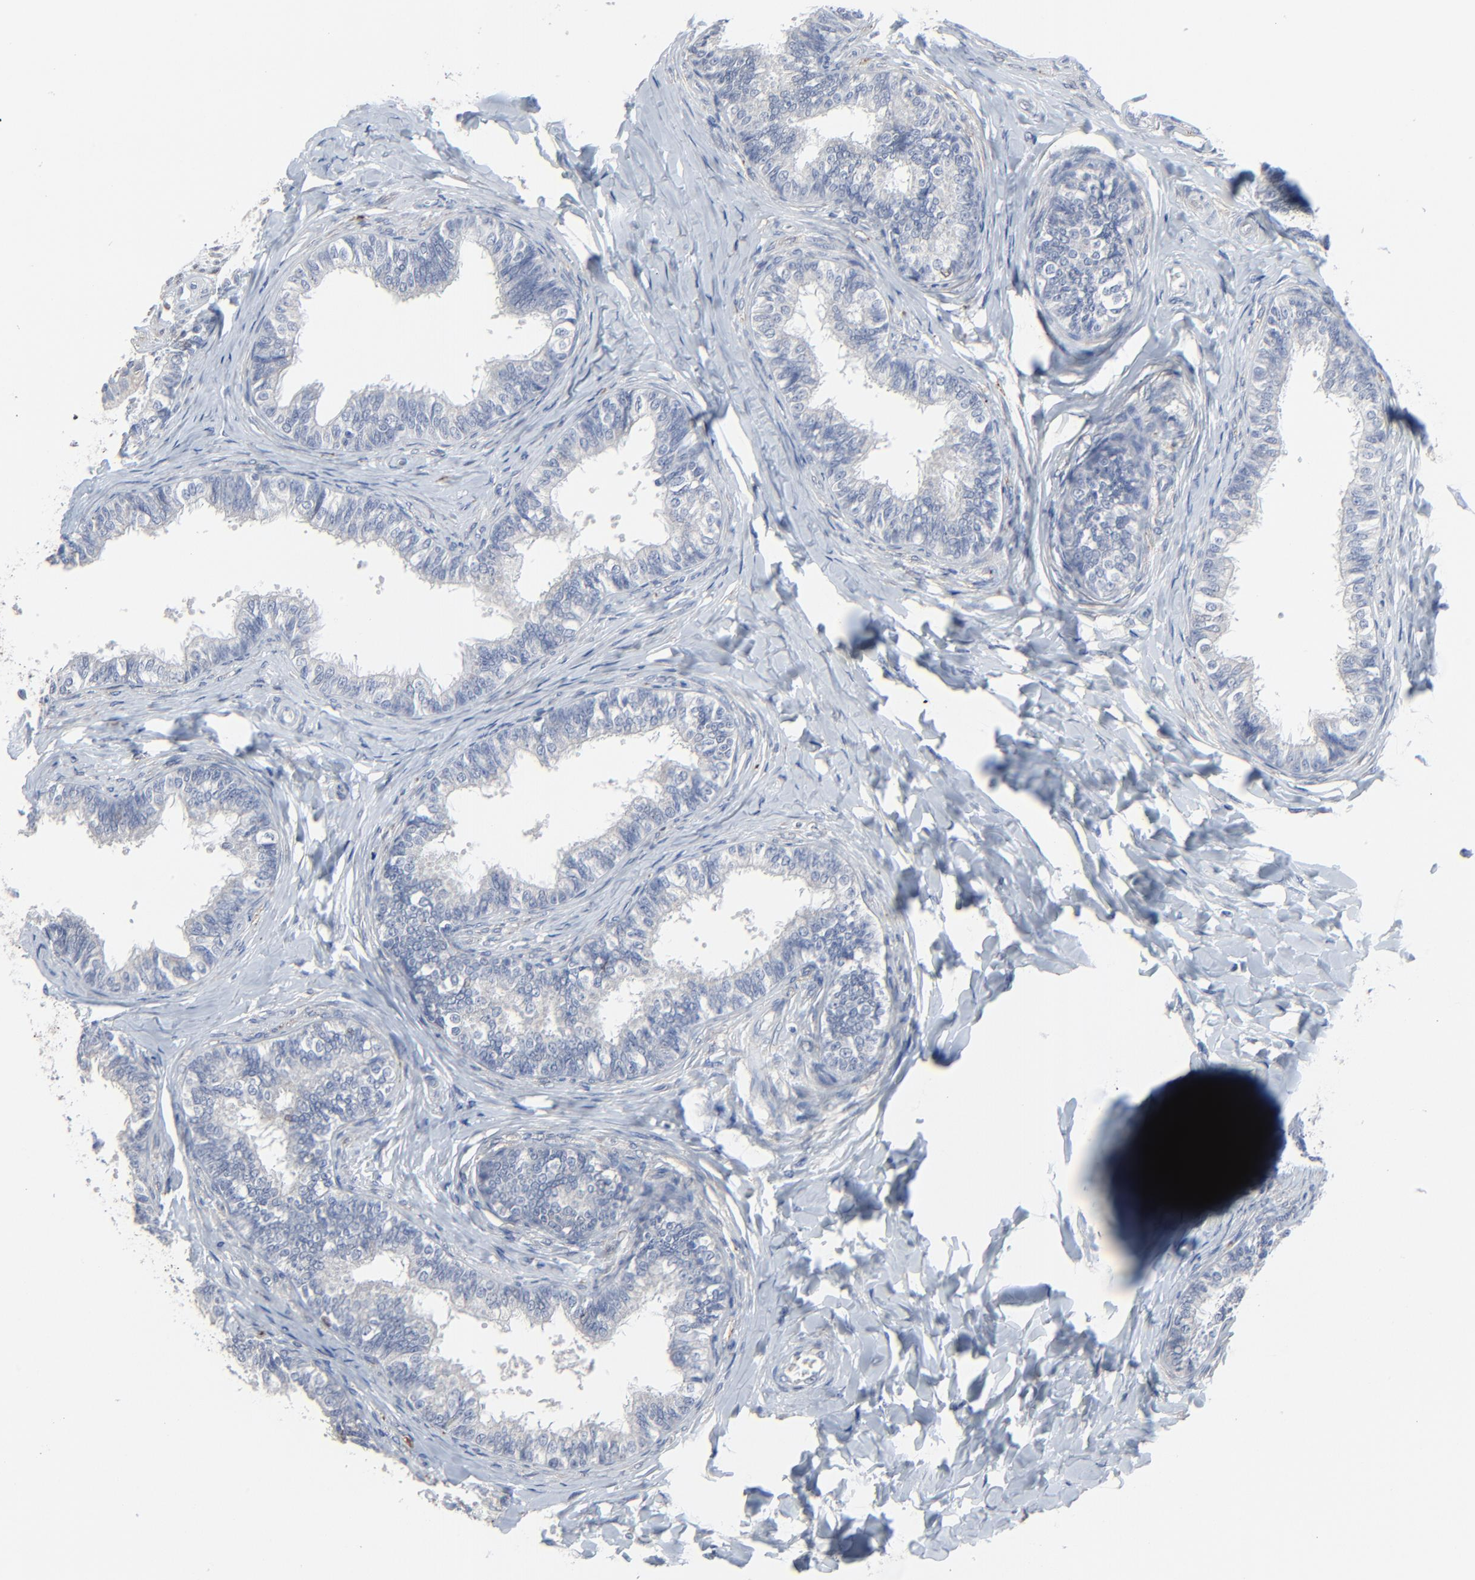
{"staining": {"intensity": "negative", "quantity": "none", "location": "none"}, "tissue": "epididymis", "cell_type": "Glandular cells", "image_type": "normal", "snomed": [{"axis": "morphology", "description": "Normal tissue, NOS"}, {"axis": "topography", "description": "Epididymis"}], "caption": "Unremarkable epididymis was stained to show a protein in brown. There is no significant staining in glandular cells. The staining was performed using DAB to visualize the protein expression in brown, while the nuclei were stained in blue with hematoxylin (Magnification: 20x).", "gene": "BIRC3", "patient": {"sex": "male", "age": 26}}